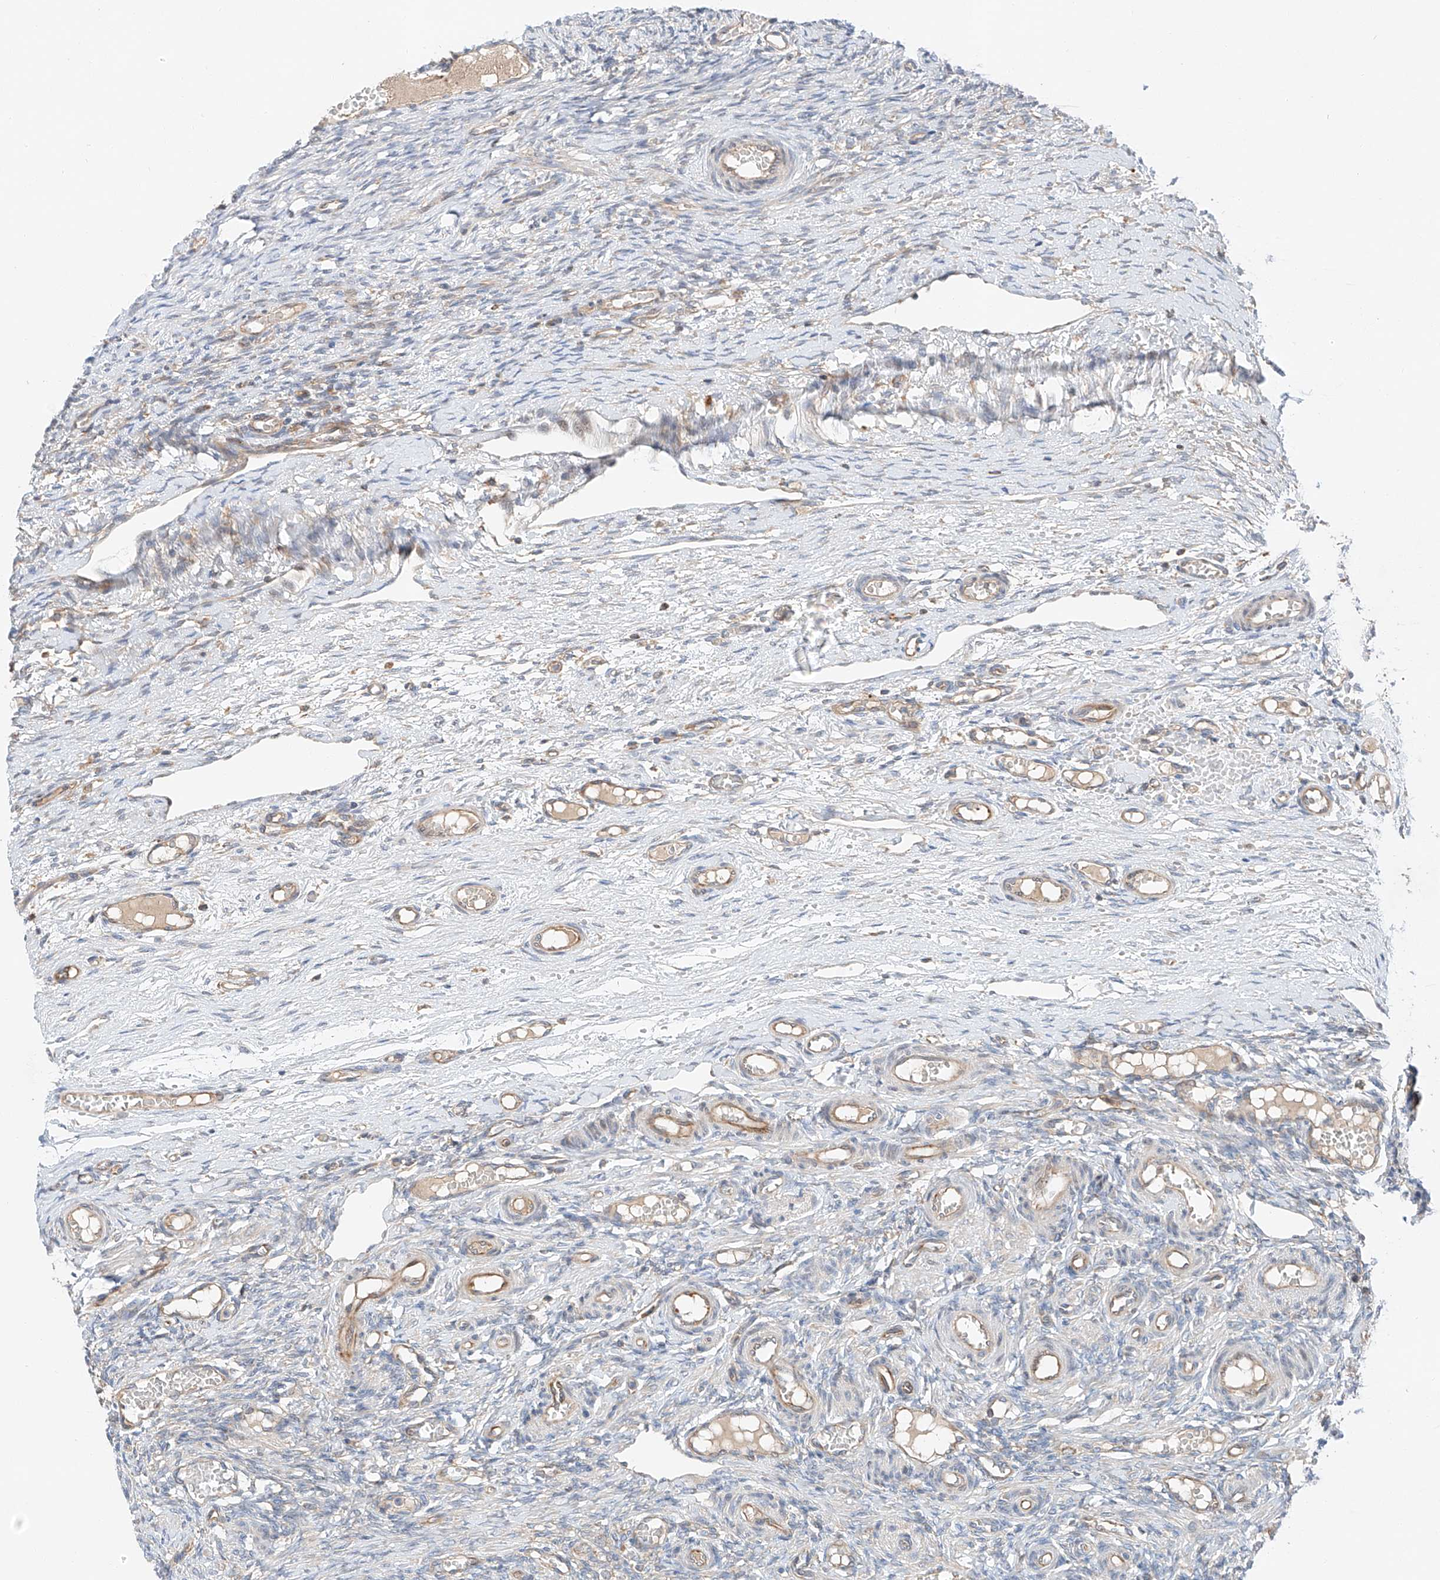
{"staining": {"intensity": "negative", "quantity": "none", "location": "none"}, "tissue": "ovary", "cell_type": "Ovarian stroma cells", "image_type": "normal", "snomed": [{"axis": "morphology", "description": "Adenocarcinoma, NOS"}, {"axis": "topography", "description": "Endometrium"}], "caption": "IHC histopathology image of normal ovary: ovary stained with DAB exhibits no significant protein positivity in ovarian stroma cells.", "gene": "RUSC1", "patient": {"sex": "female", "age": 32}}